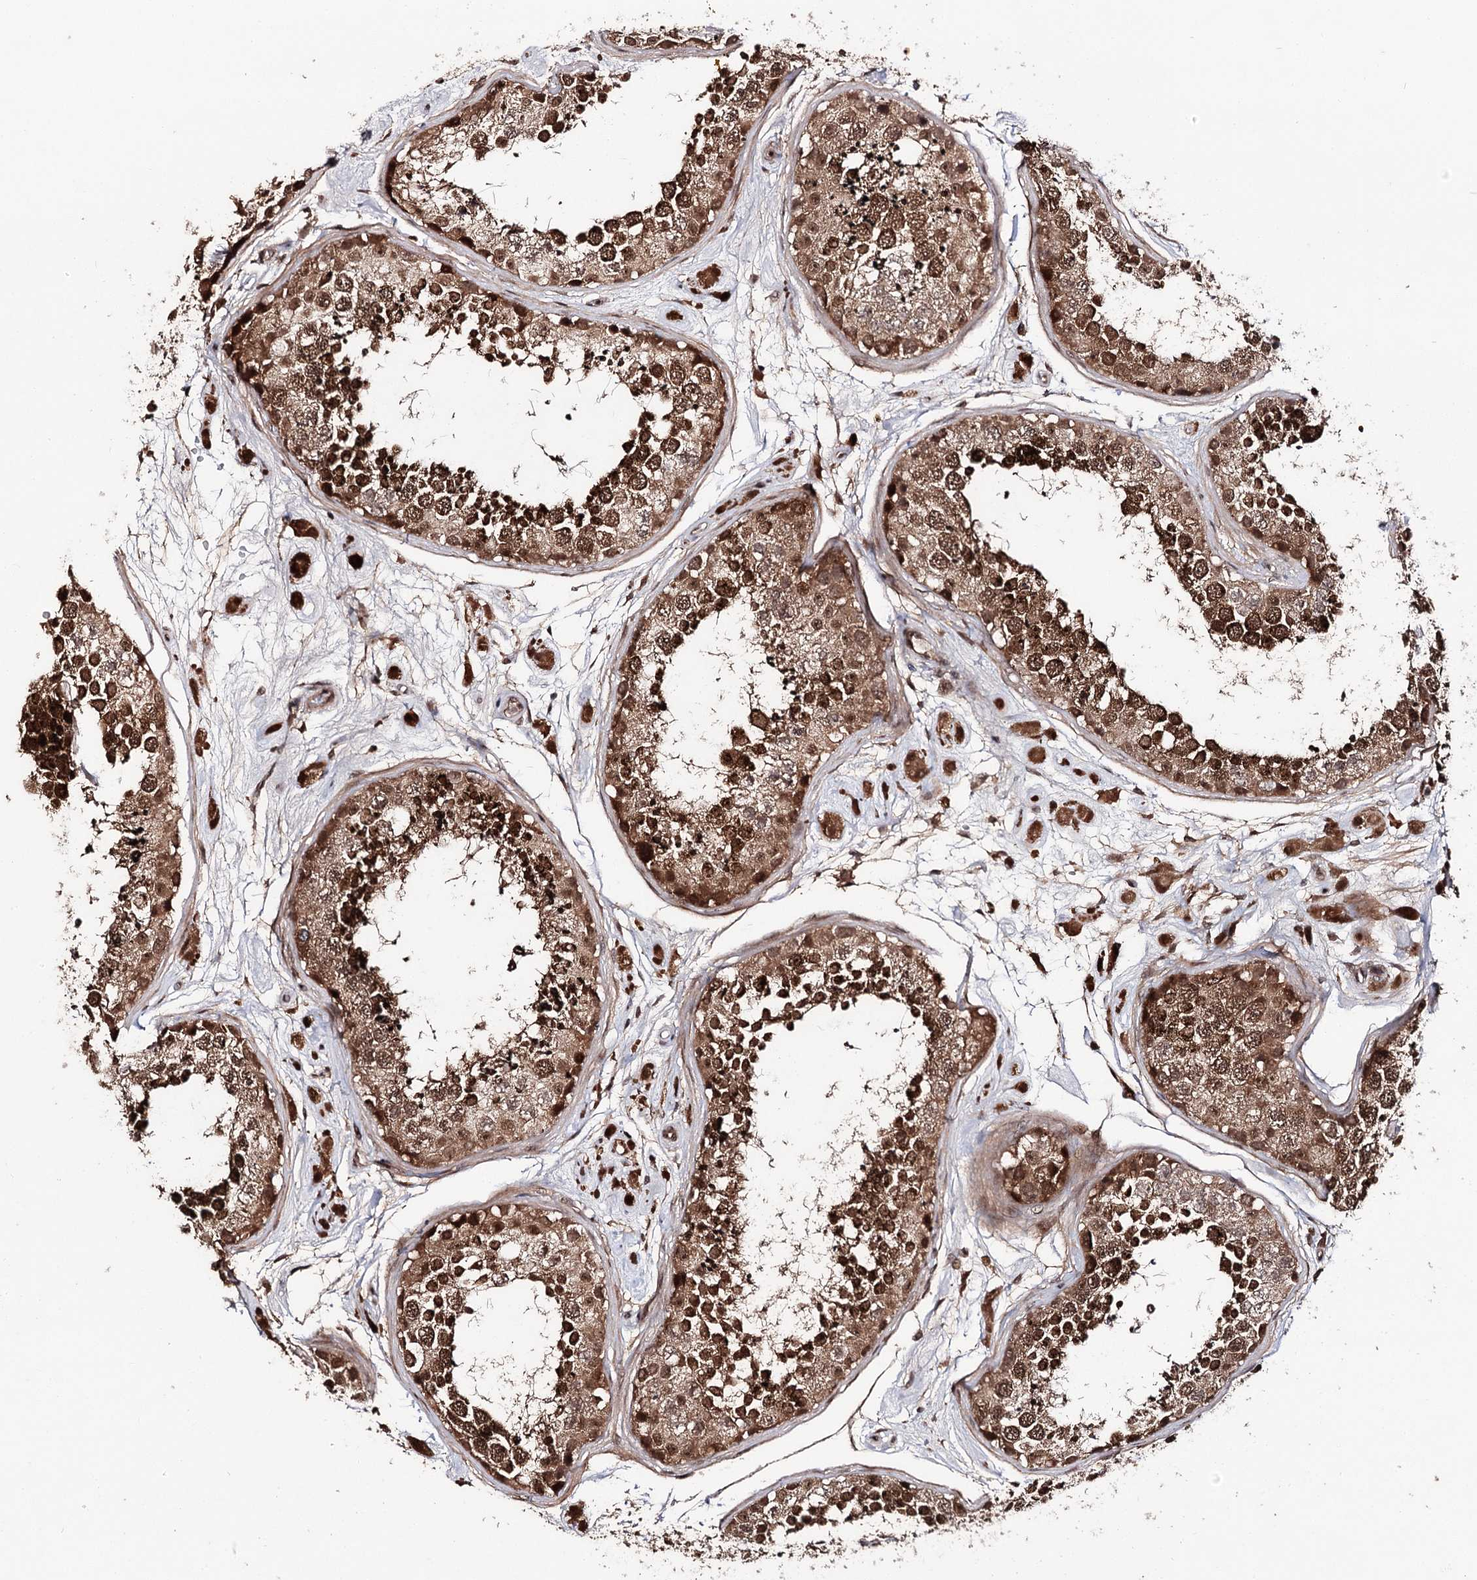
{"staining": {"intensity": "strong", "quantity": ">75%", "location": "cytoplasmic/membranous,nuclear"}, "tissue": "testis", "cell_type": "Cells in seminiferous ducts", "image_type": "normal", "snomed": [{"axis": "morphology", "description": "Normal tissue, NOS"}, {"axis": "topography", "description": "Testis"}], "caption": "Normal testis shows strong cytoplasmic/membranous,nuclear staining in about >75% of cells in seminiferous ducts Using DAB (brown) and hematoxylin (blue) stains, captured at high magnification using brightfield microscopy..", "gene": "FAM53B", "patient": {"sex": "male", "age": 25}}